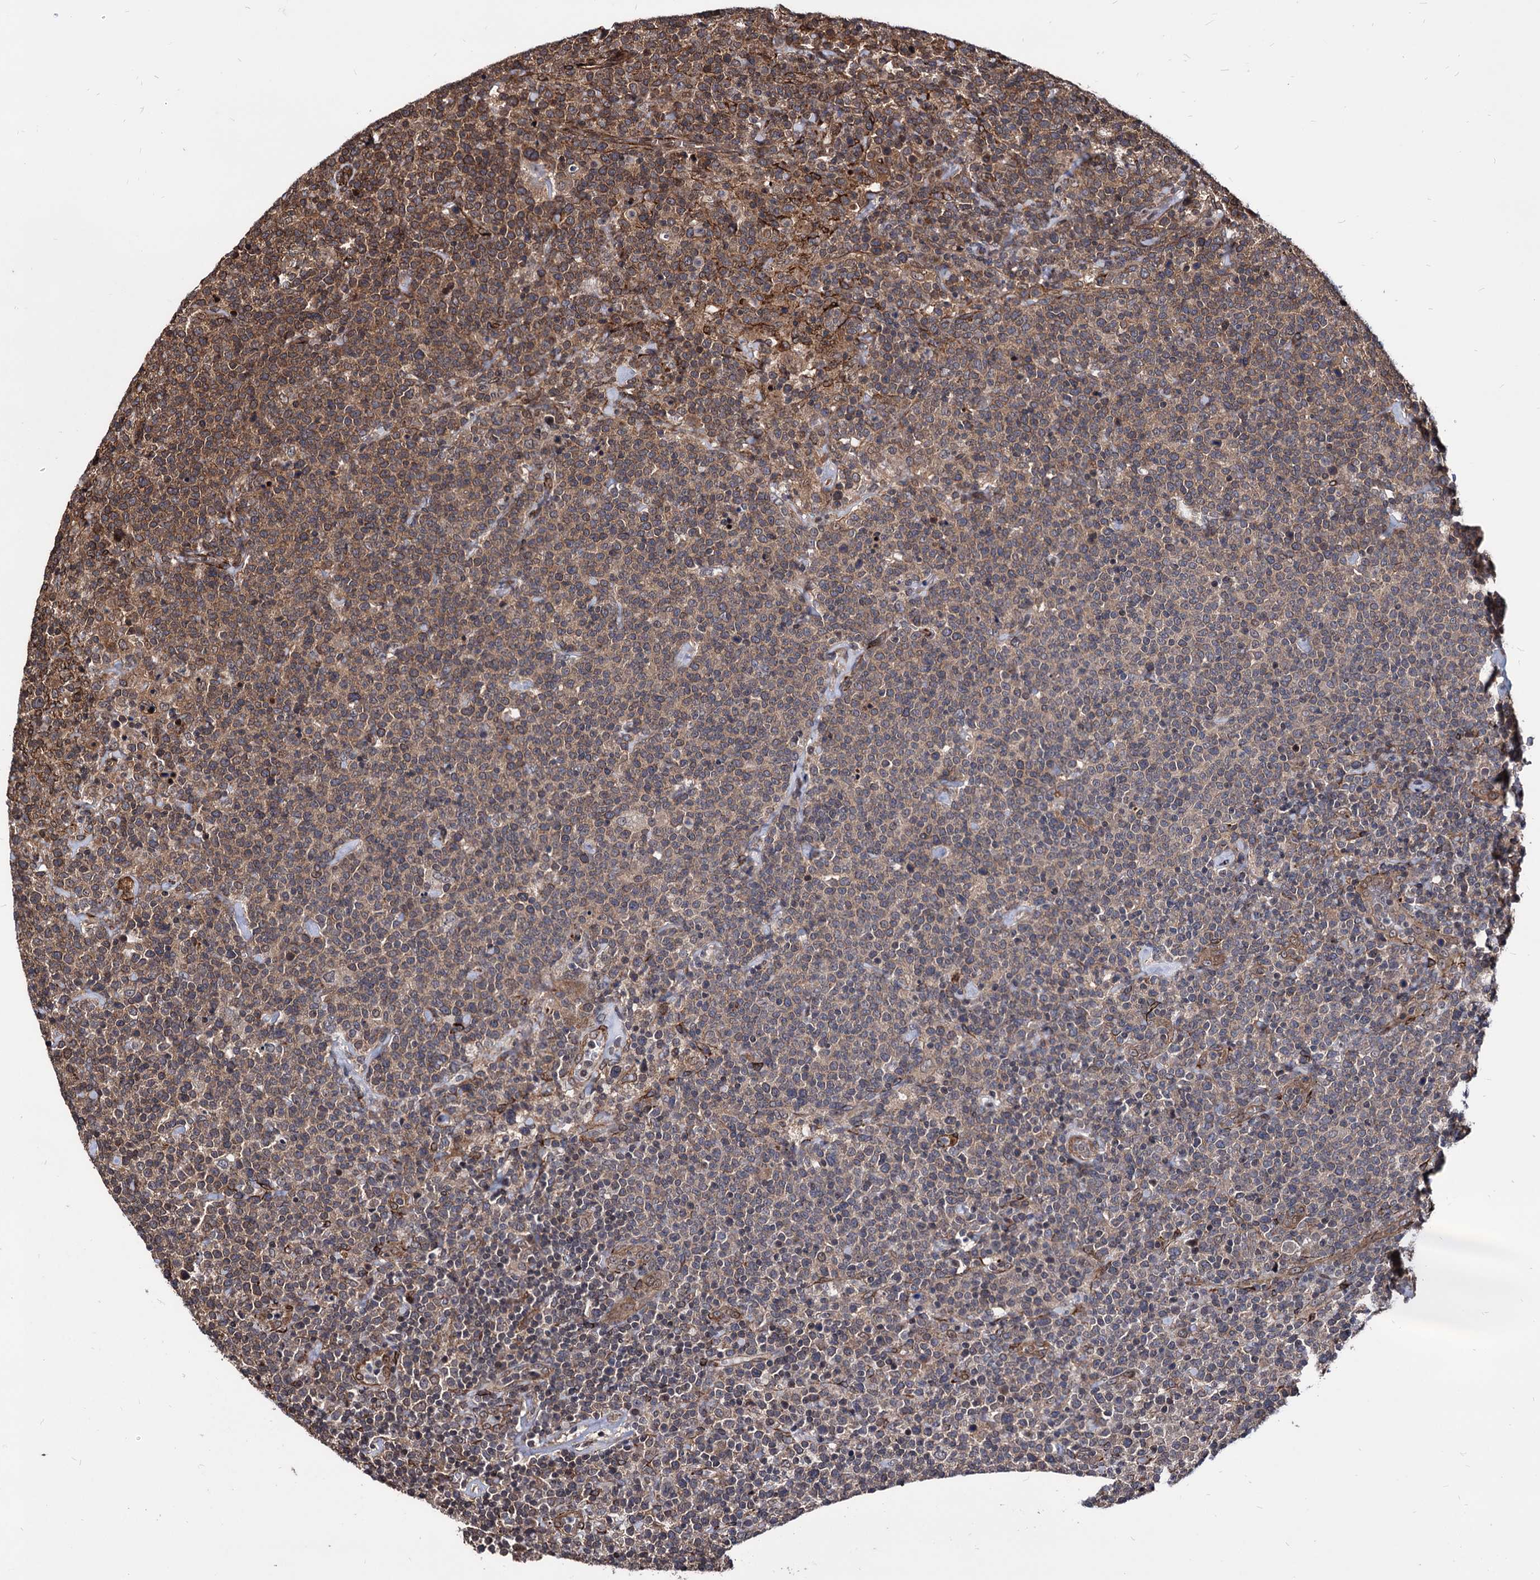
{"staining": {"intensity": "moderate", "quantity": "25%-75%", "location": "cytoplasmic/membranous"}, "tissue": "lymphoma", "cell_type": "Tumor cells", "image_type": "cancer", "snomed": [{"axis": "morphology", "description": "Malignant lymphoma, non-Hodgkin's type, High grade"}, {"axis": "topography", "description": "Lymph node"}], "caption": "Immunohistochemical staining of human high-grade malignant lymphoma, non-Hodgkin's type shows moderate cytoplasmic/membranous protein staining in about 25%-75% of tumor cells.", "gene": "ANKRD12", "patient": {"sex": "male", "age": 61}}